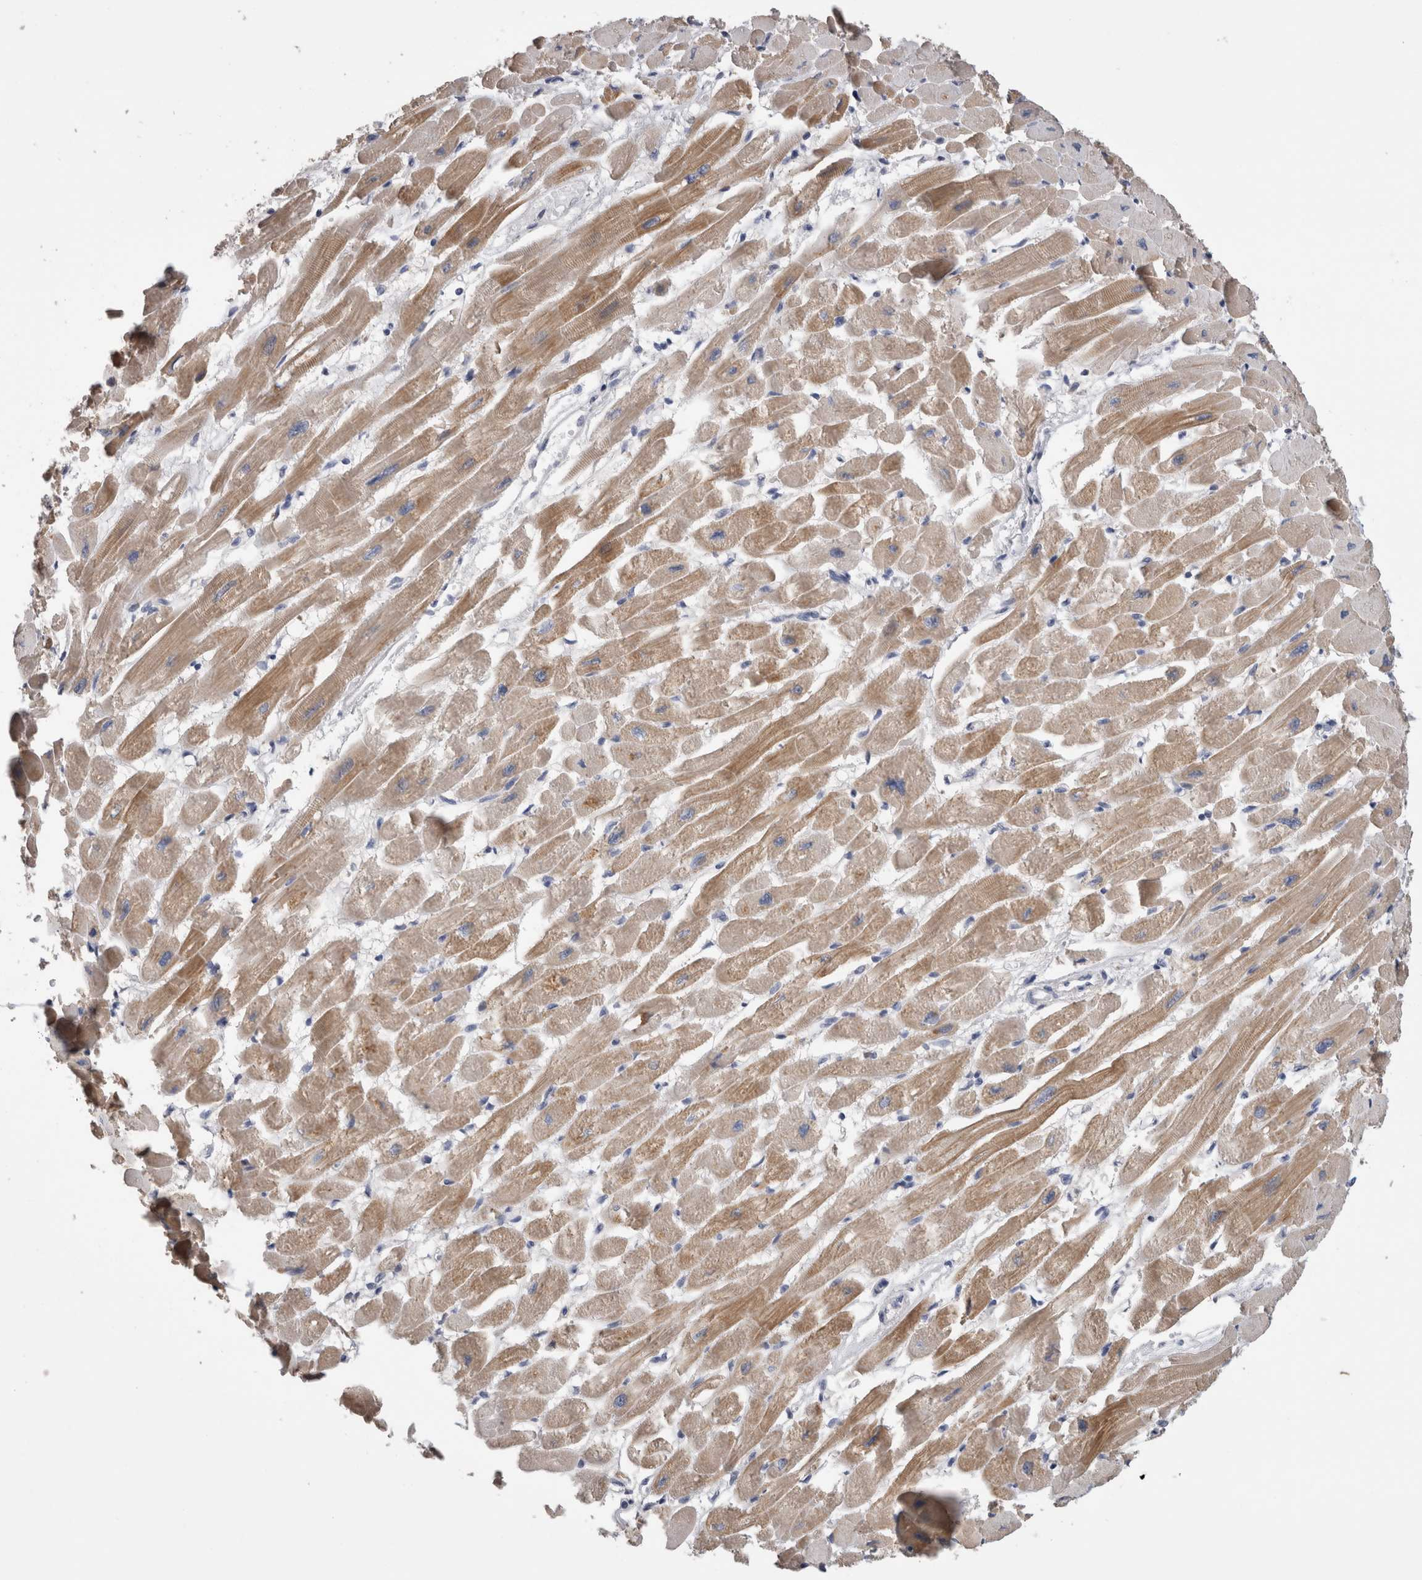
{"staining": {"intensity": "moderate", "quantity": ">75%", "location": "cytoplasmic/membranous"}, "tissue": "heart muscle", "cell_type": "Cardiomyocytes", "image_type": "normal", "snomed": [{"axis": "morphology", "description": "Normal tissue, NOS"}, {"axis": "topography", "description": "Heart"}], "caption": "Benign heart muscle displays moderate cytoplasmic/membranous staining in approximately >75% of cardiomyocytes, visualized by immunohistochemistry. (DAB IHC, brown staining for protein, blue staining for nuclei).", "gene": "OTOR", "patient": {"sex": "female", "age": 54}}